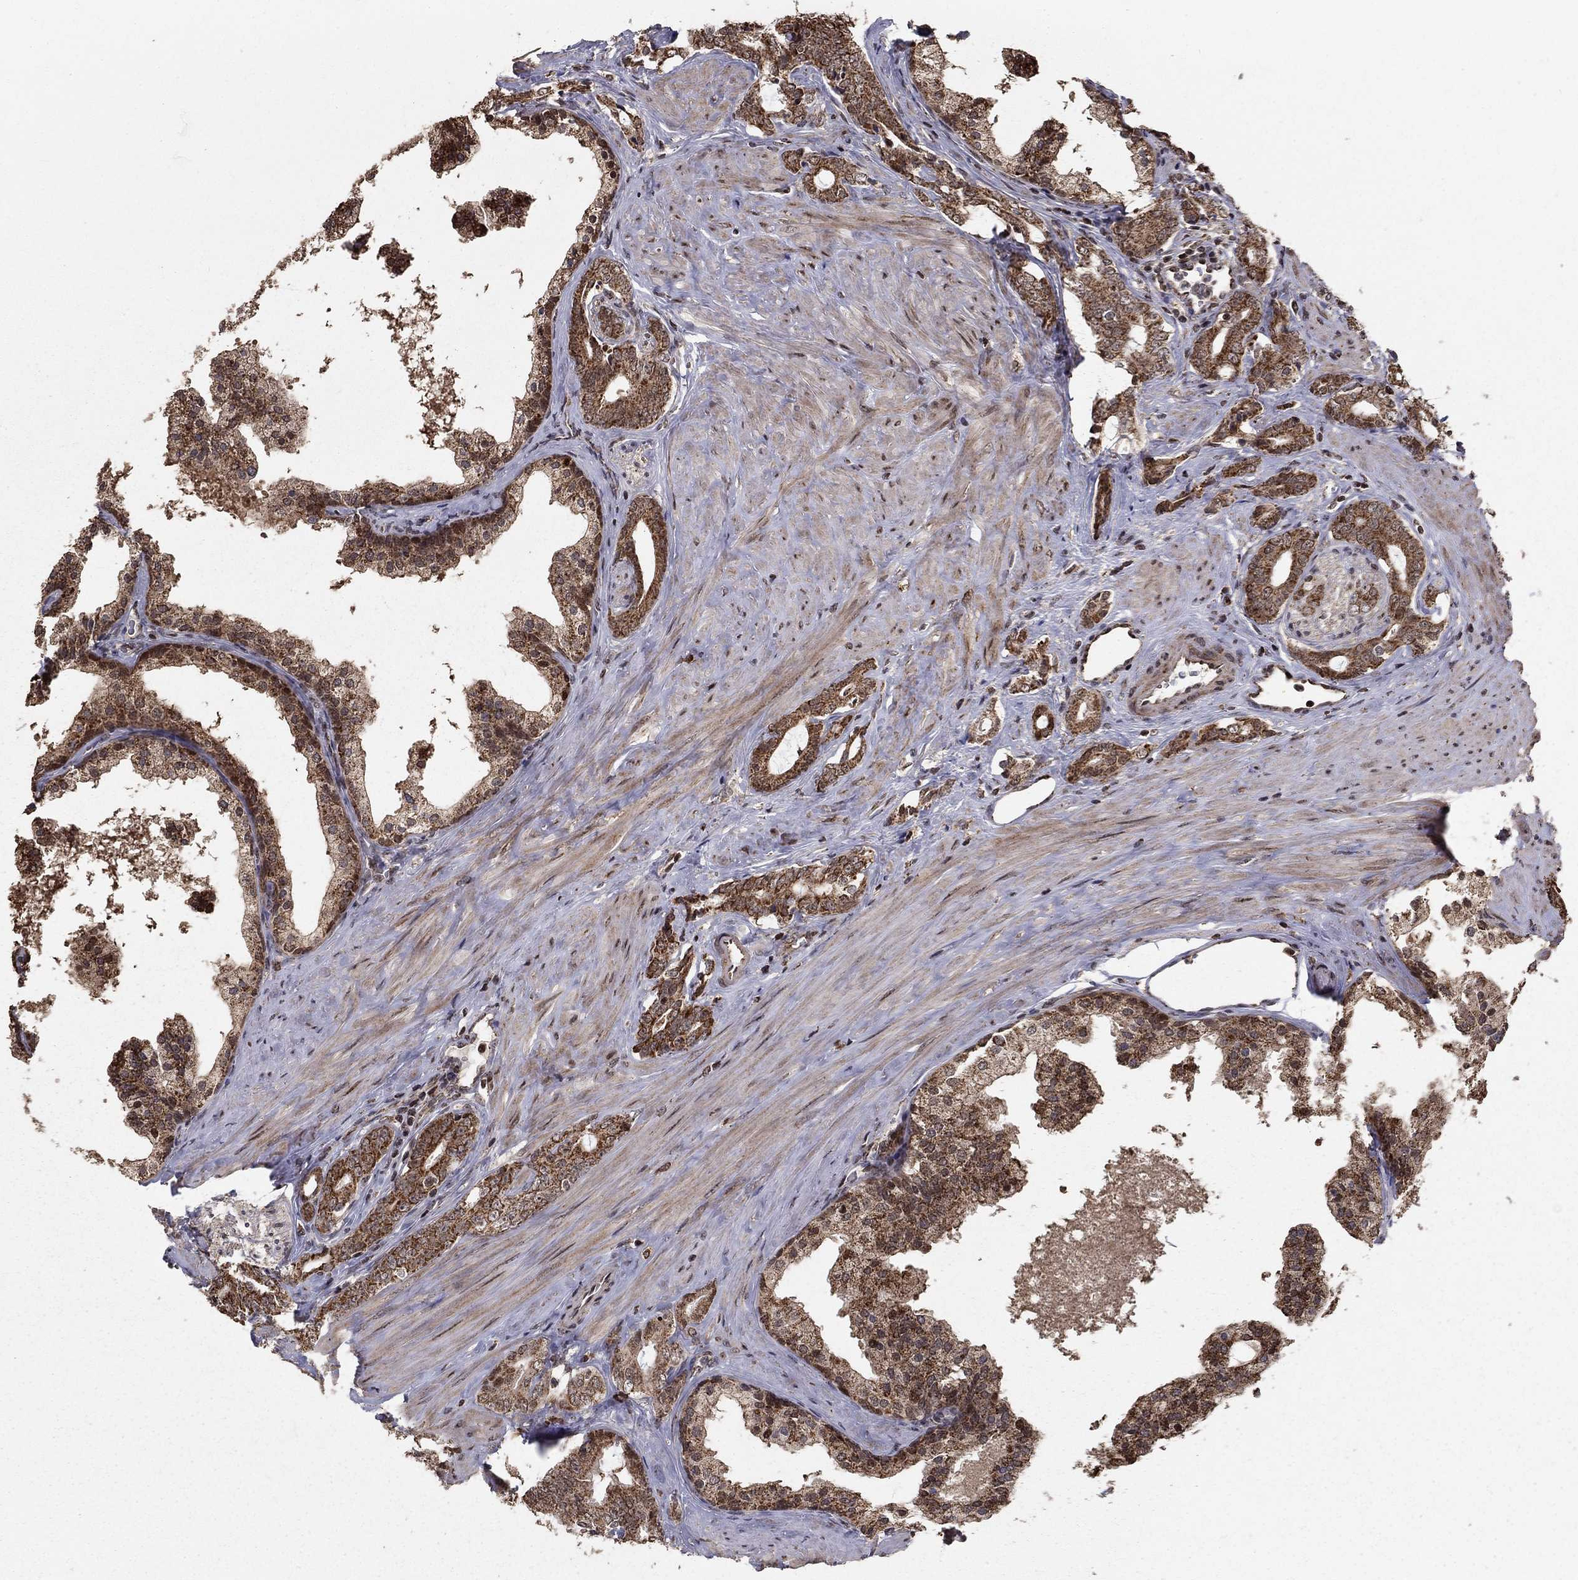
{"staining": {"intensity": "strong", "quantity": ">75%", "location": "cytoplasmic/membranous"}, "tissue": "prostate cancer", "cell_type": "Tumor cells", "image_type": "cancer", "snomed": [{"axis": "morphology", "description": "Adenocarcinoma, NOS"}, {"axis": "topography", "description": "Prostate"}], "caption": "Immunohistochemistry staining of prostate cancer (adenocarcinoma), which demonstrates high levels of strong cytoplasmic/membranous staining in approximately >75% of tumor cells indicating strong cytoplasmic/membranous protein positivity. The staining was performed using DAB (3,3'-diaminobenzidine) (brown) for protein detection and nuclei were counterstained in hematoxylin (blue).", "gene": "ACOT13", "patient": {"sex": "male", "age": 55}}